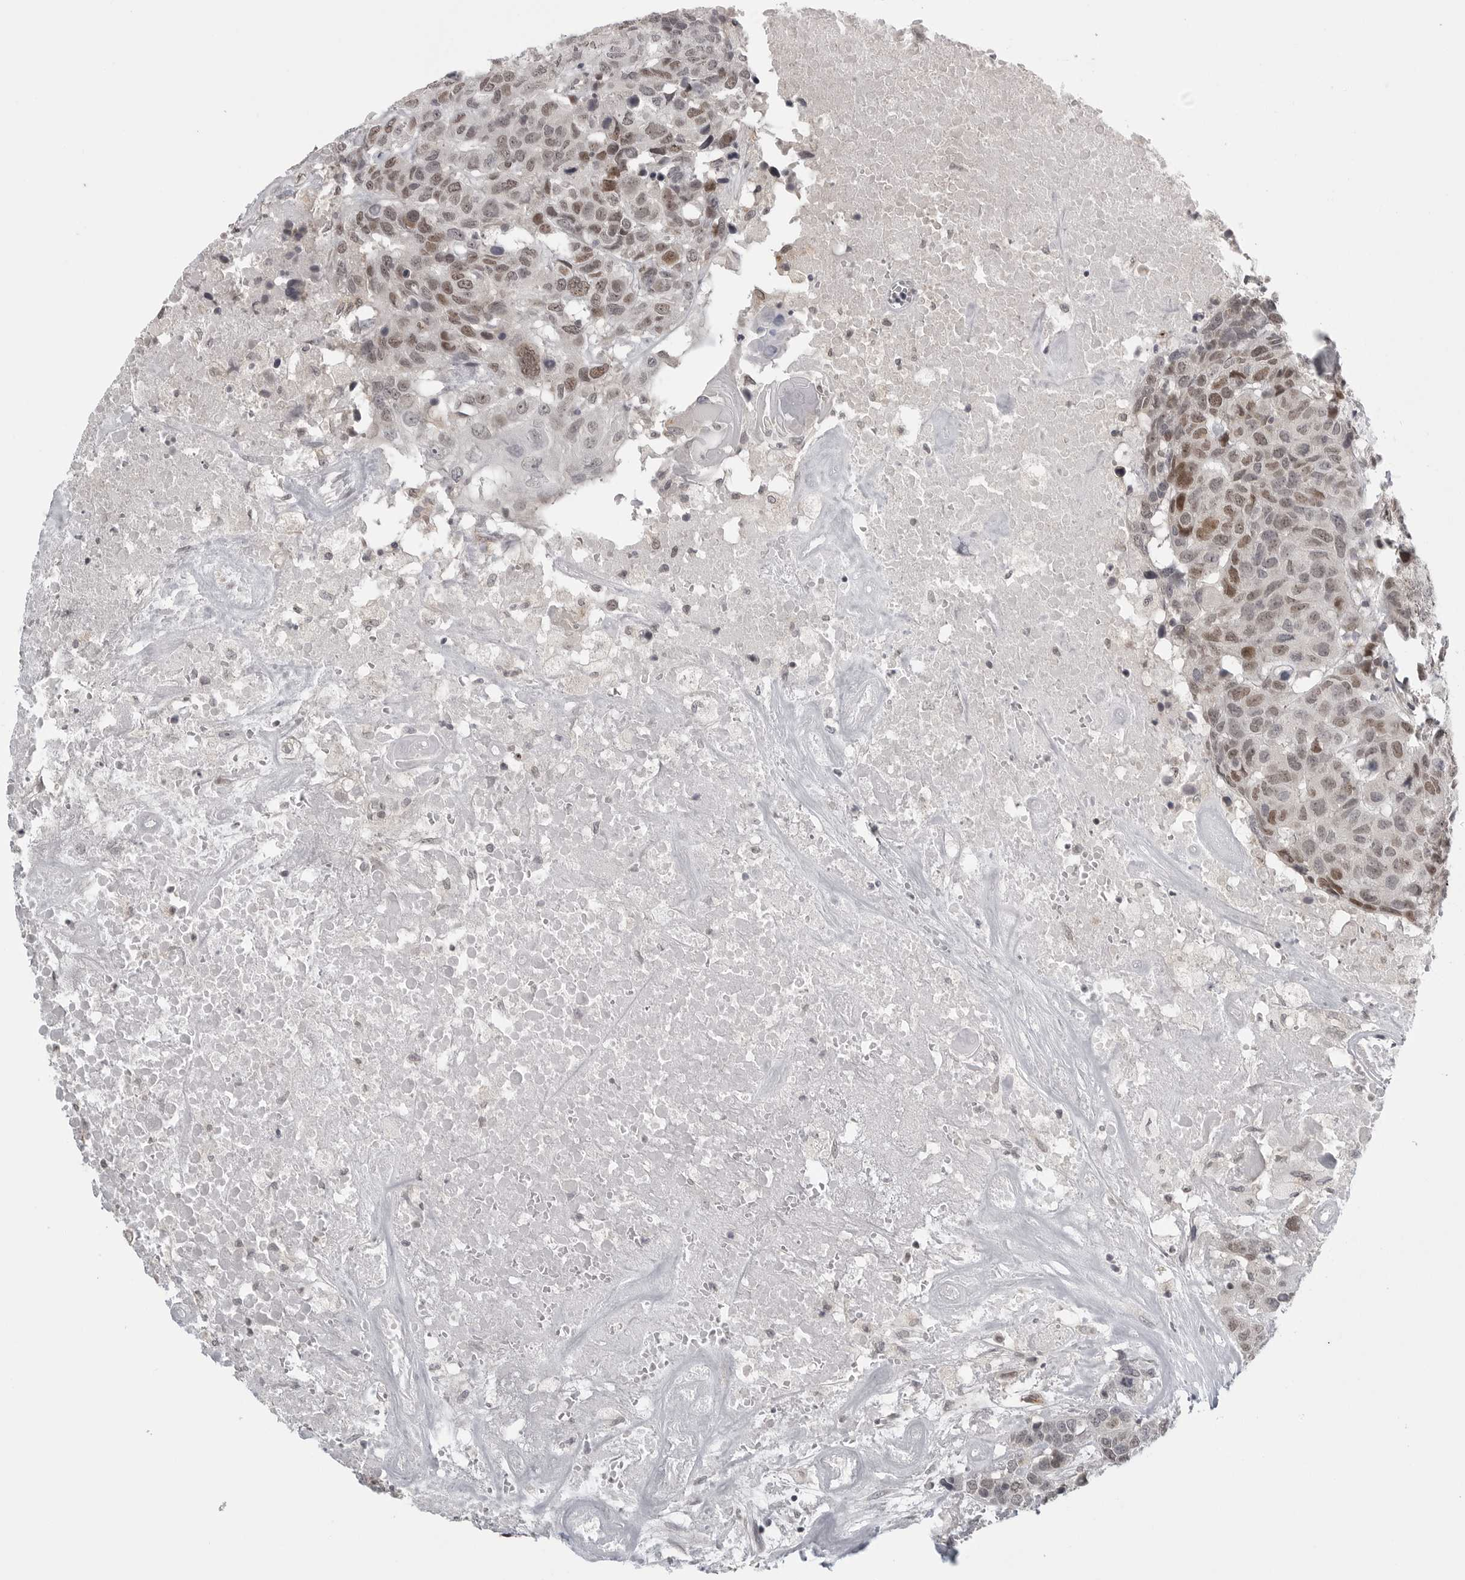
{"staining": {"intensity": "moderate", "quantity": ">75%", "location": "nuclear"}, "tissue": "head and neck cancer", "cell_type": "Tumor cells", "image_type": "cancer", "snomed": [{"axis": "morphology", "description": "Squamous cell carcinoma, NOS"}, {"axis": "topography", "description": "Head-Neck"}], "caption": "This is an image of immunohistochemistry (IHC) staining of head and neck squamous cell carcinoma, which shows moderate expression in the nuclear of tumor cells.", "gene": "TUT4", "patient": {"sex": "male", "age": 66}}